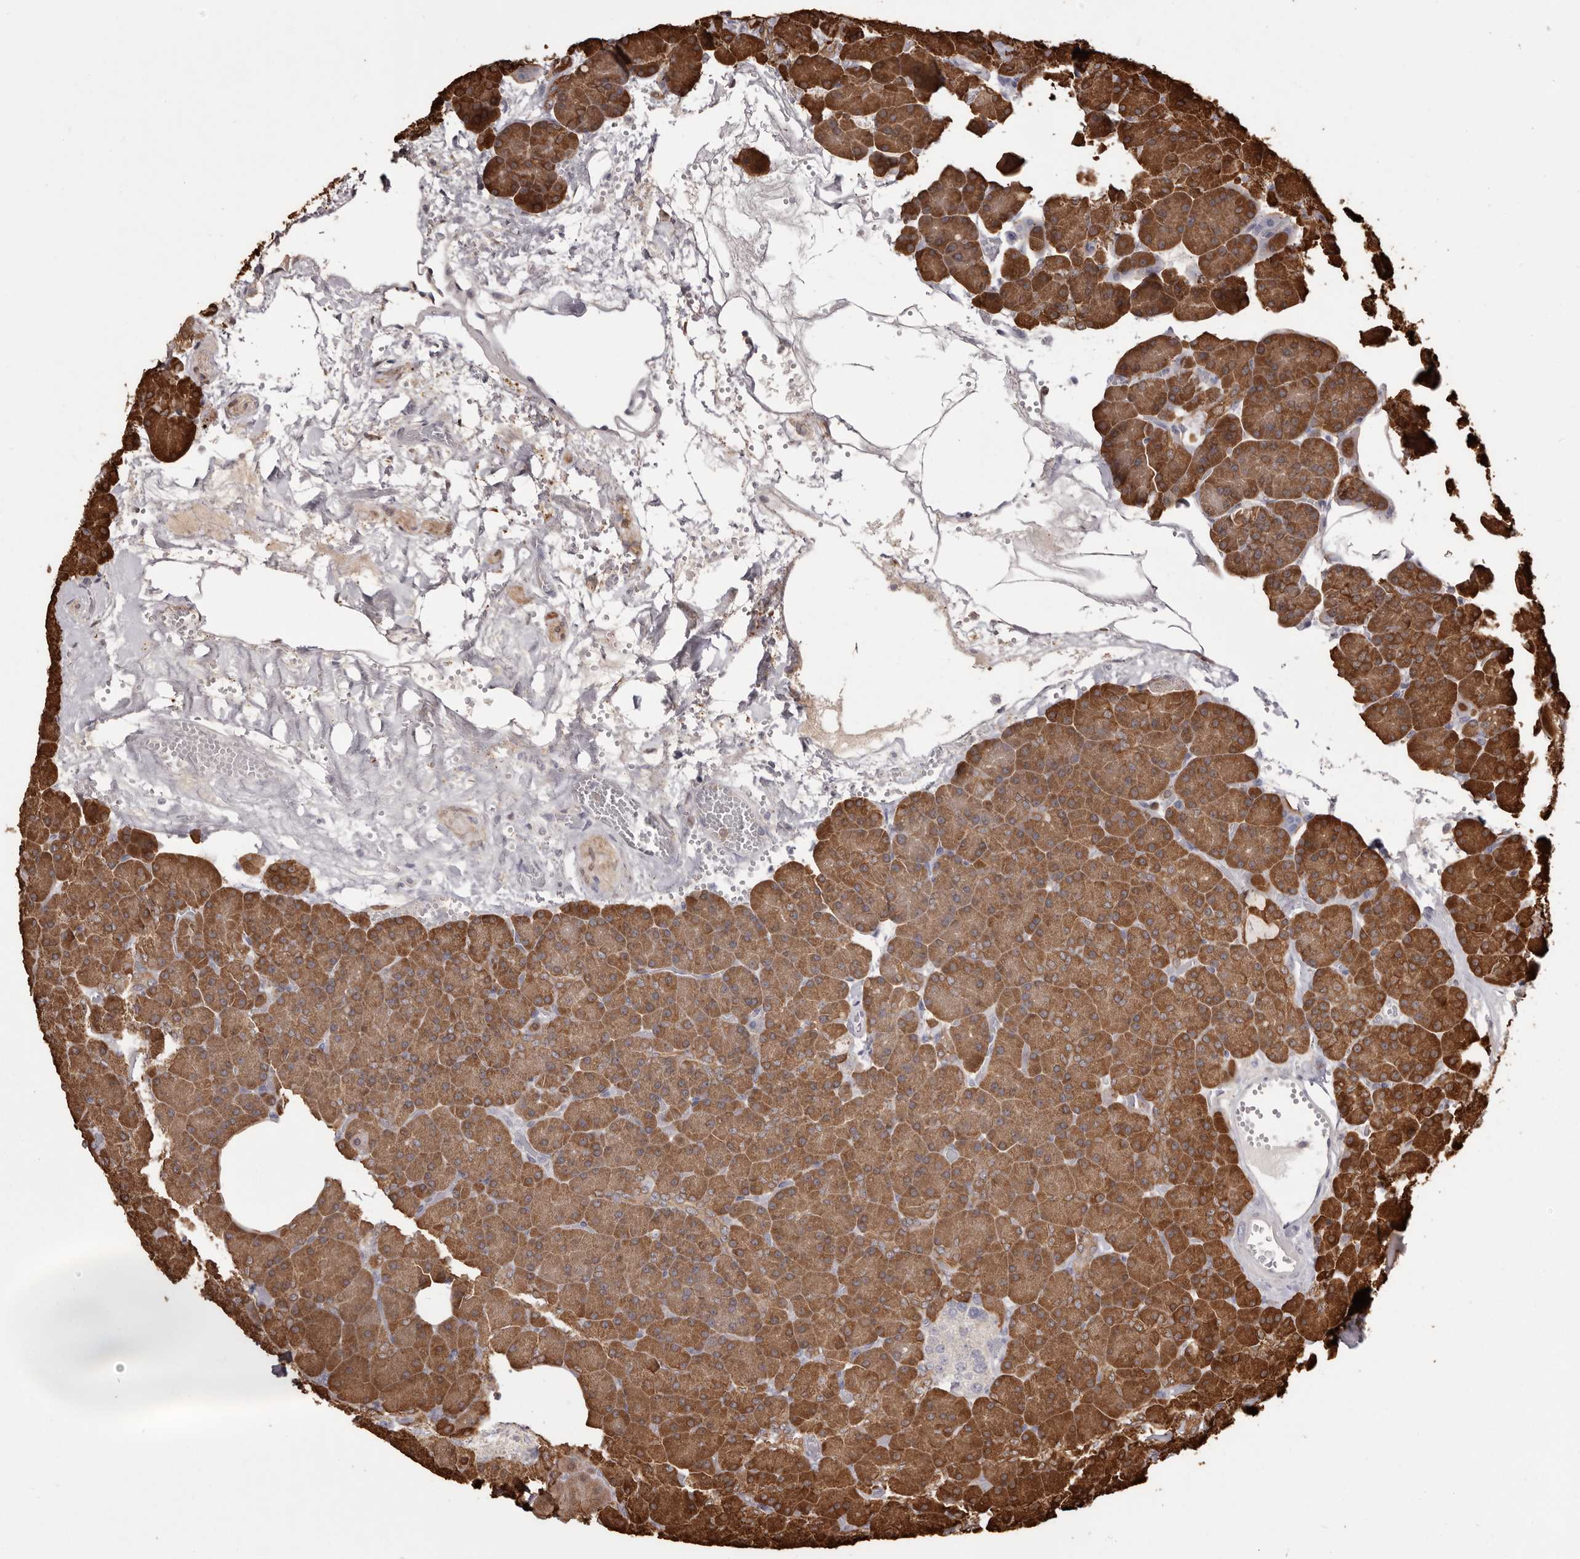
{"staining": {"intensity": "strong", "quantity": ">75%", "location": "cytoplasmic/membranous"}, "tissue": "pancreas", "cell_type": "Exocrine glandular cells", "image_type": "normal", "snomed": [{"axis": "morphology", "description": "Normal tissue, NOS"}, {"axis": "morphology", "description": "Carcinoid, malignant, NOS"}, {"axis": "topography", "description": "Pancreas"}], "caption": "DAB immunohistochemical staining of unremarkable human pancreas exhibits strong cytoplasmic/membranous protein expression in approximately >75% of exocrine glandular cells.", "gene": "GFOD1", "patient": {"sex": "female", "age": 35}}